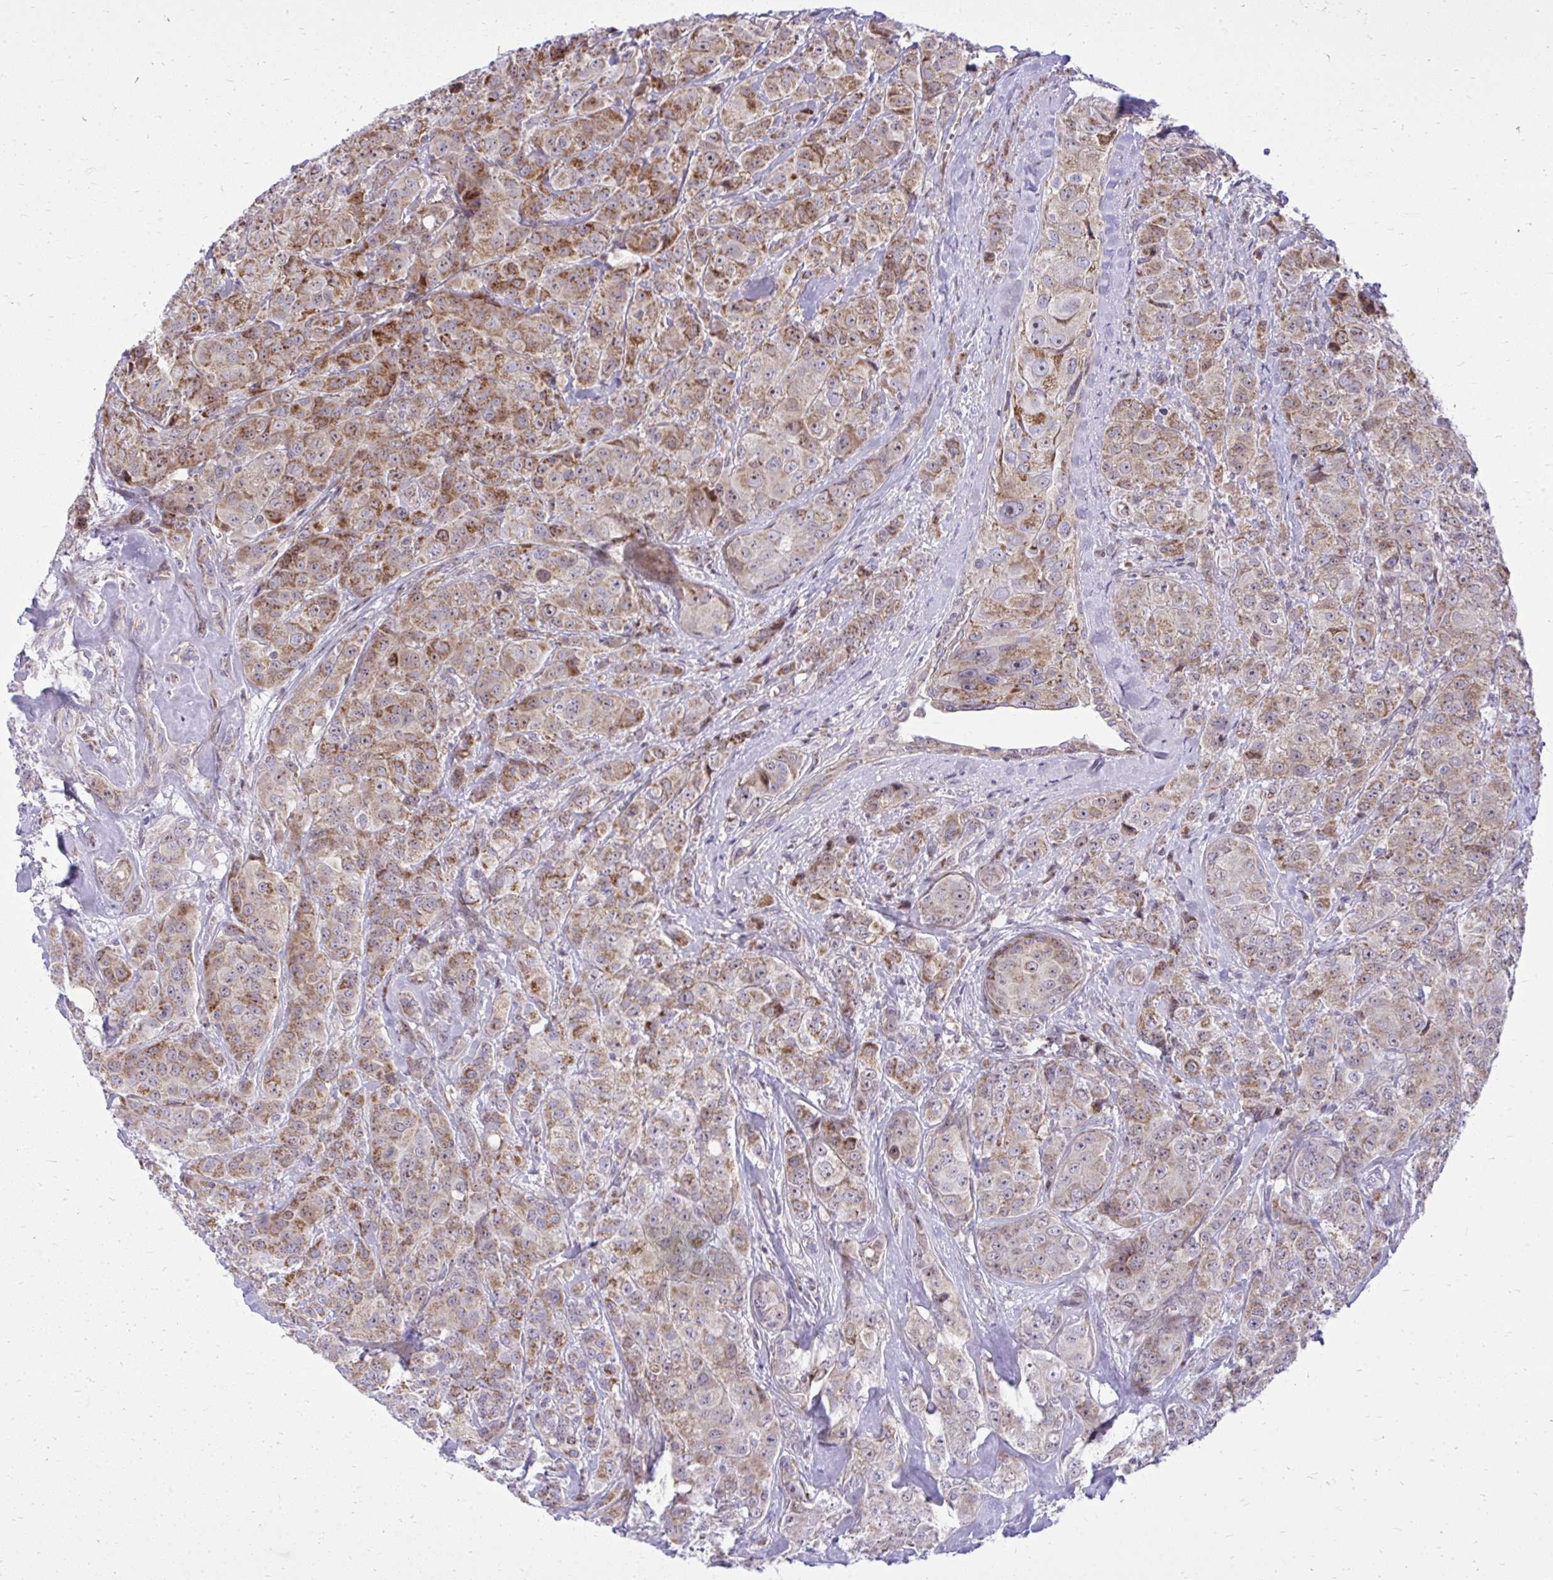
{"staining": {"intensity": "moderate", "quantity": ">75%", "location": "cytoplasmic/membranous"}, "tissue": "breast cancer", "cell_type": "Tumor cells", "image_type": "cancer", "snomed": [{"axis": "morphology", "description": "Normal tissue, NOS"}, {"axis": "morphology", "description": "Duct carcinoma"}, {"axis": "topography", "description": "Breast"}], "caption": "Breast cancer stained with immunohistochemistry (IHC) reveals moderate cytoplasmic/membranous expression in about >75% of tumor cells.", "gene": "GPRIN3", "patient": {"sex": "female", "age": 43}}